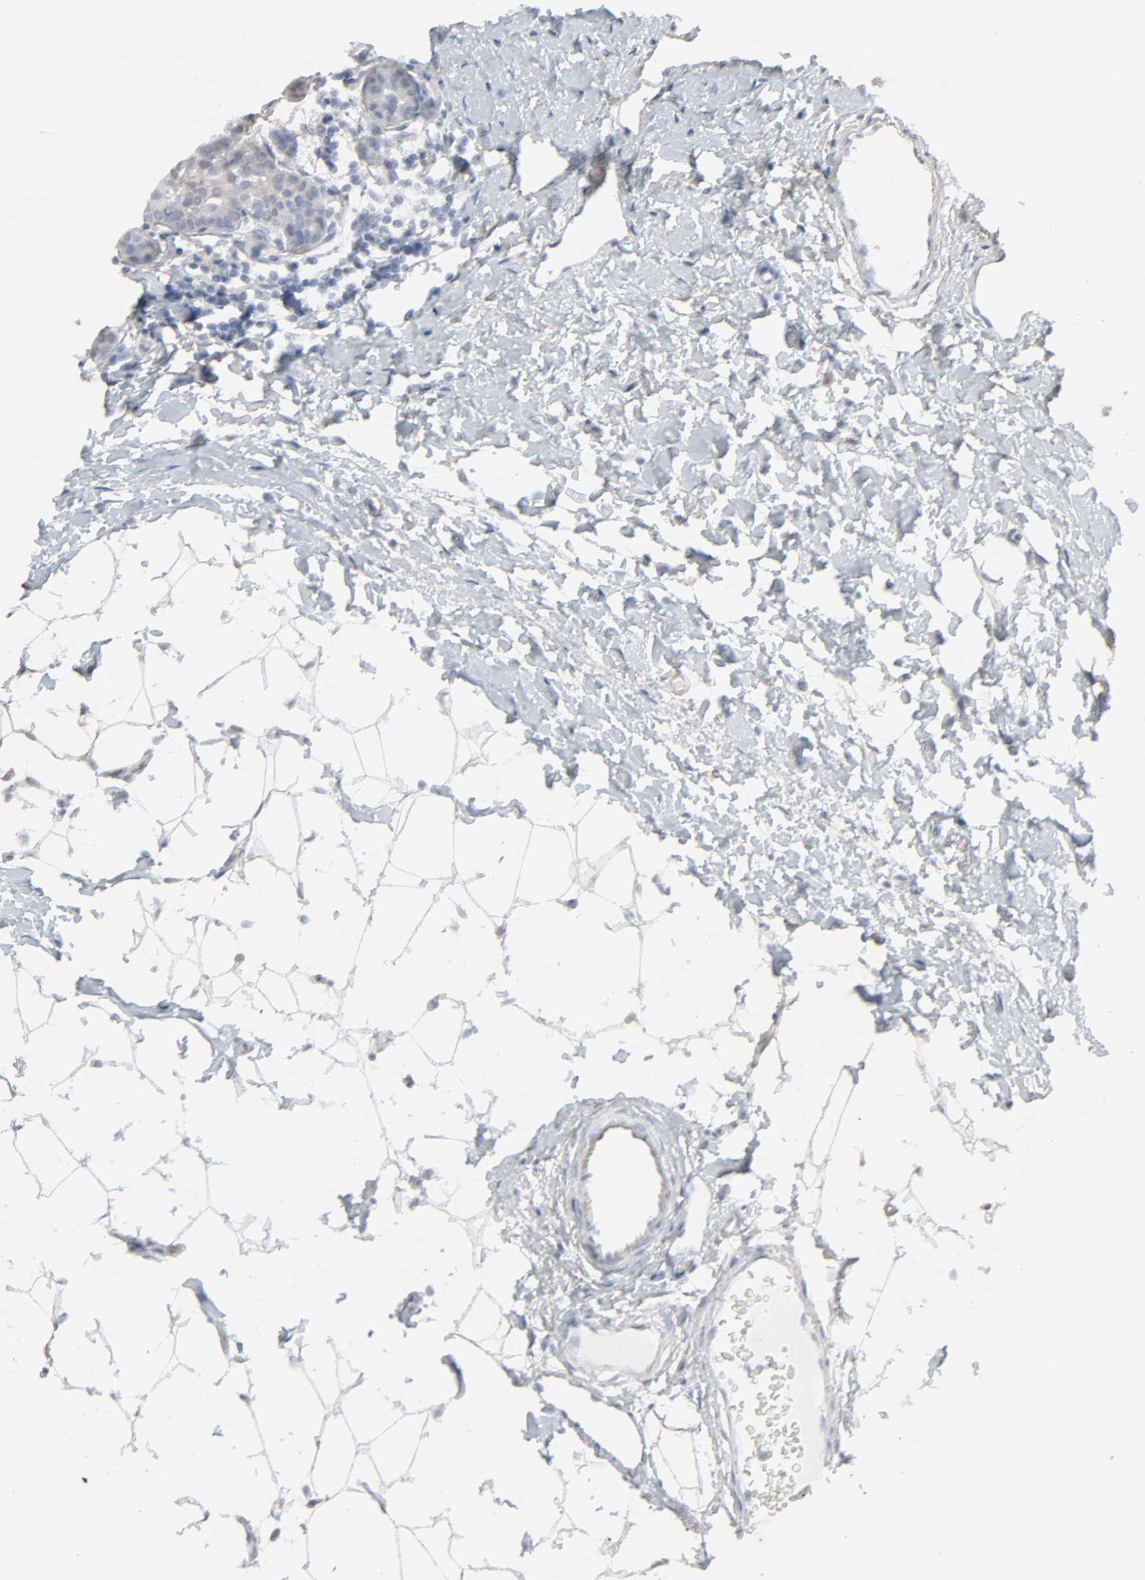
{"staining": {"intensity": "negative", "quantity": "none", "location": "none"}, "tissue": "breast cancer", "cell_type": "Tumor cells", "image_type": "cancer", "snomed": [{"axis": "morphology", "description": "Lobular carcinoma, in situ"}, {"axis": "morphology", "description": "Lobular carcinoma"}, {"axis": "topography", "description": "Breast"}], "caption": "Tumor cells are negative for protein expression in human breast lobular carcinoma.", "gene": "ZNF222", "patient": {"sex": "female", "age": 41}}